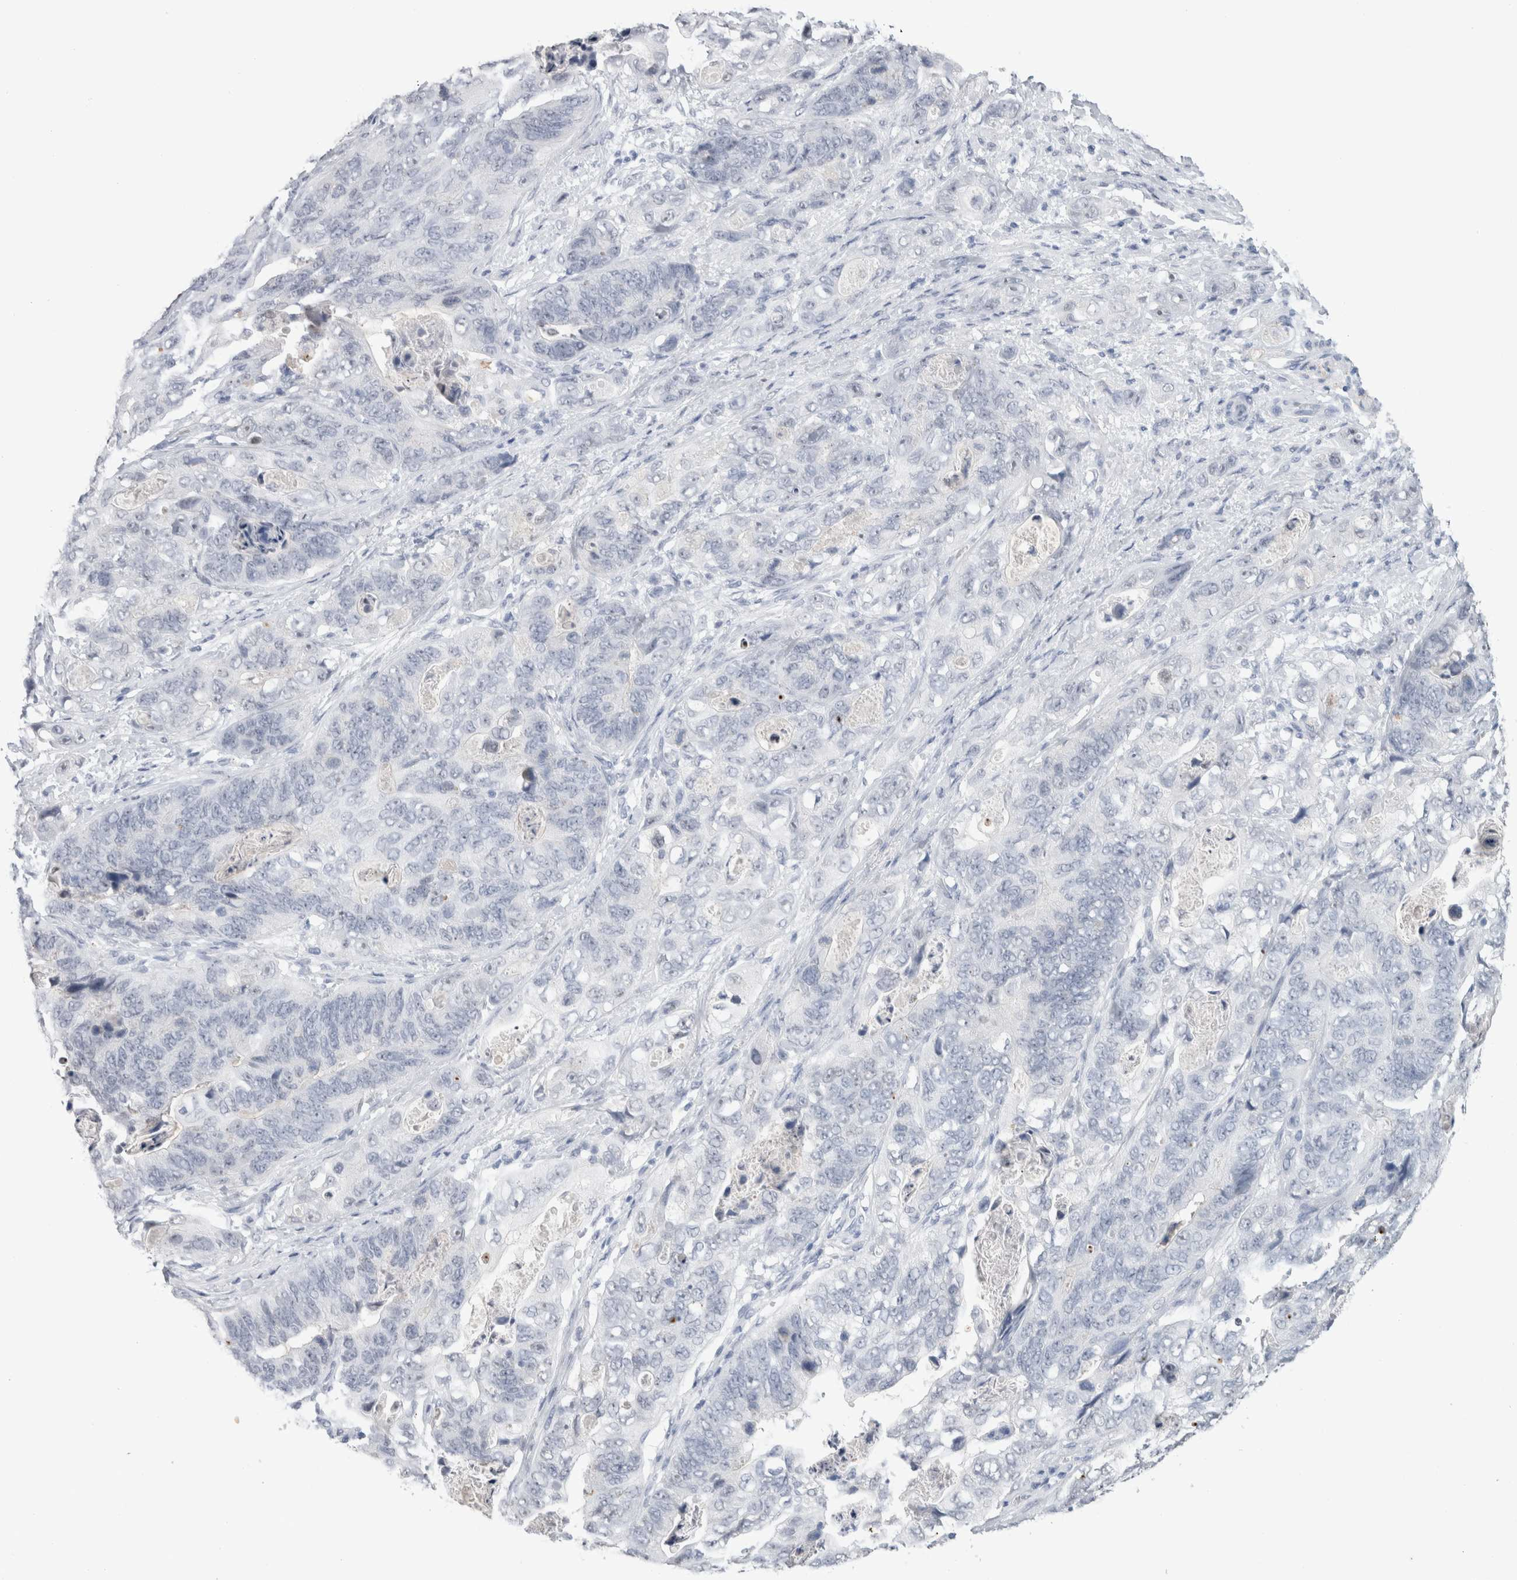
{"staining": {"intensity": "negative", "quantity": "none", "location": "none"}, "tissue": "stomach cancer", "cell_type": "Tumor cells", "image_type": "cancer", "snomed": [{"axis": "morphology", "description": "Adenocarcinoma, NOS"}, {"axis": "topography", "description": "Stomach"}], "caption": "This is an immunohistochemistry histopathology image of adenocarcinoma (stomach). There is no positivity in tumor cells.", "gene": "CADM3", "patient": {"sex": "female", "age": 89}}